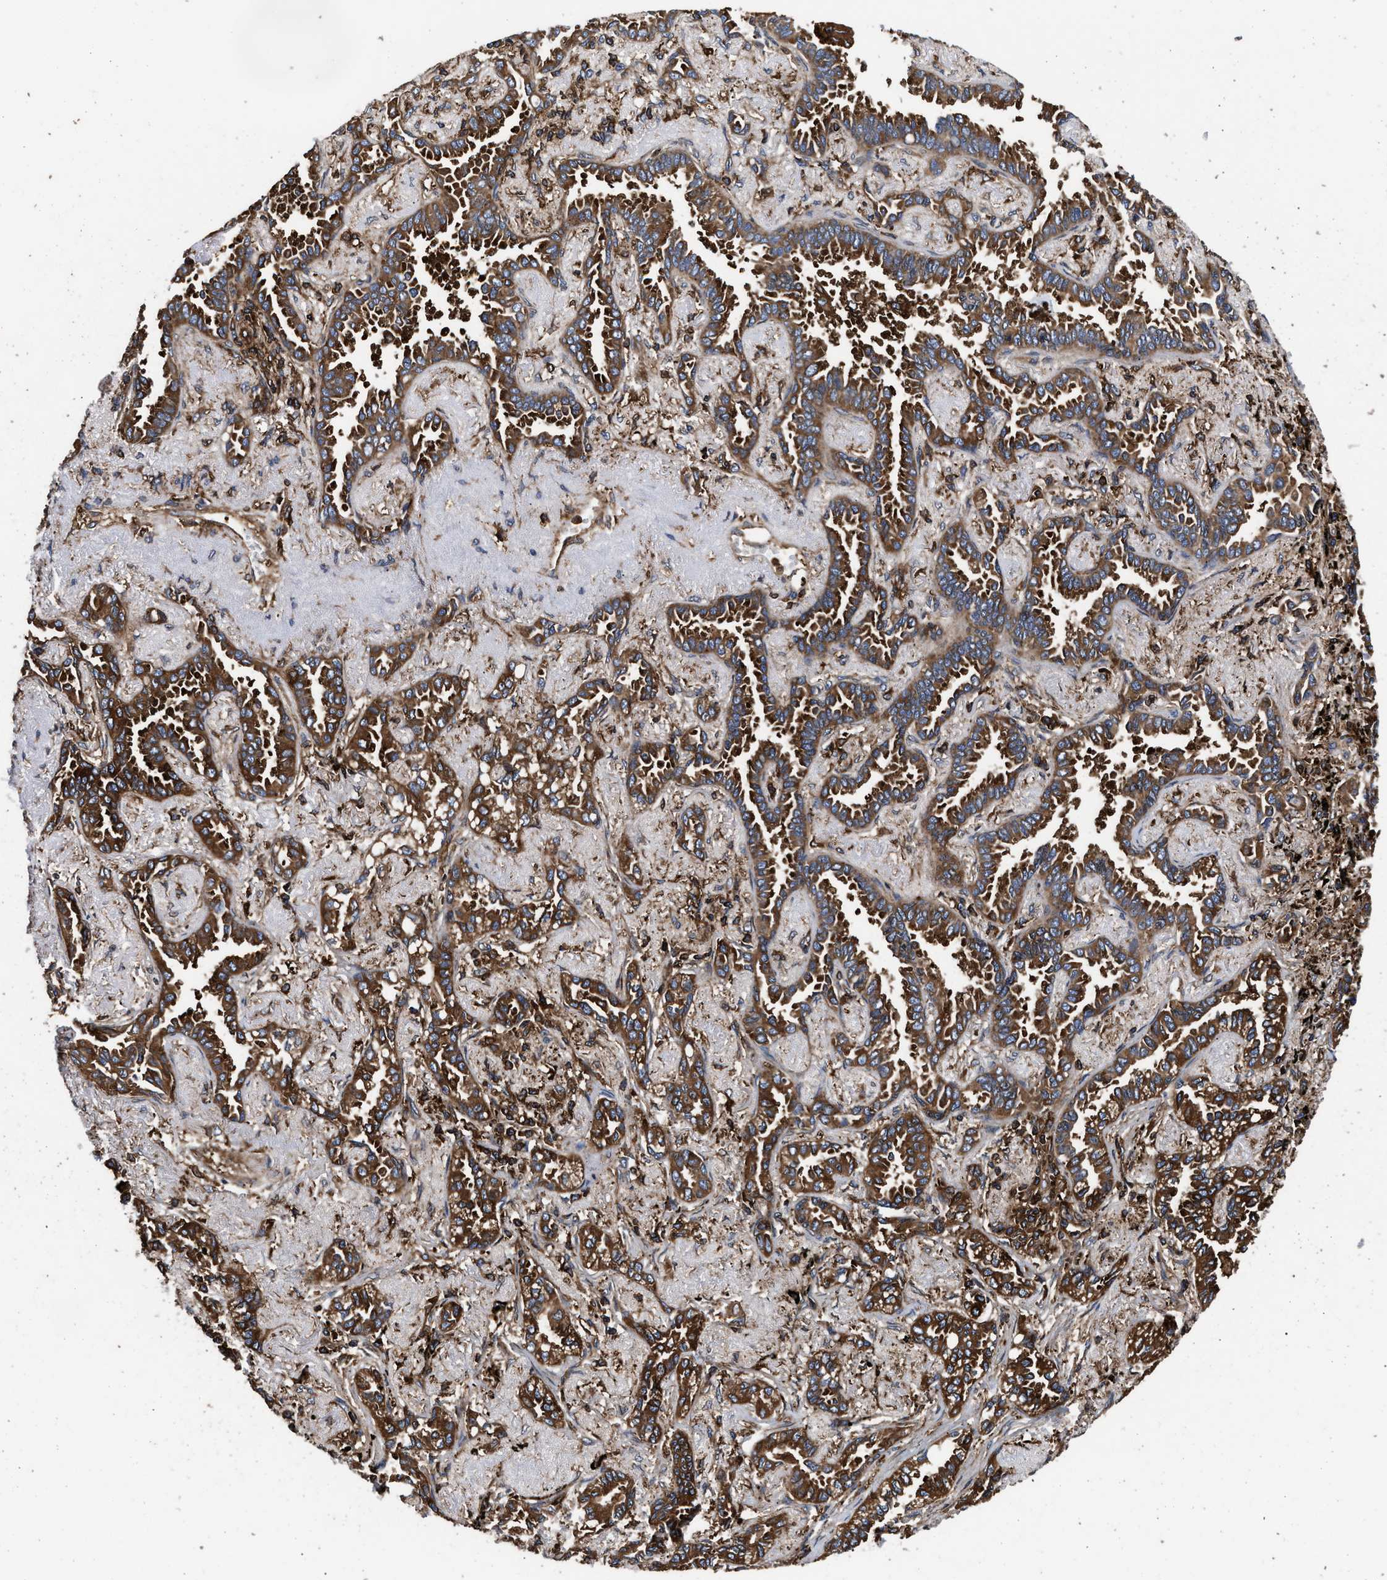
{"staining": {"intensity": "strong", "quantity": ">75%", "location": "cytoplasmic/membranous"}, "tissue": "lung cancer", "cell_type": "Tumor cells", "image_type": "cancer", "snomed": [{"axis": "morphology", "description": "Adenocarcinoma, NOS"}, {"axis": "topography", "description": "Lung"}], "caption": "Immunohistochemical staining of lung cancer (adenocarcinoma) shows high levels of strong cytoplasmic/membranous positivity in about >75% of tumor cells.", "gene": "KYAT1", "patient": {"sex": "male", "age": 59}}